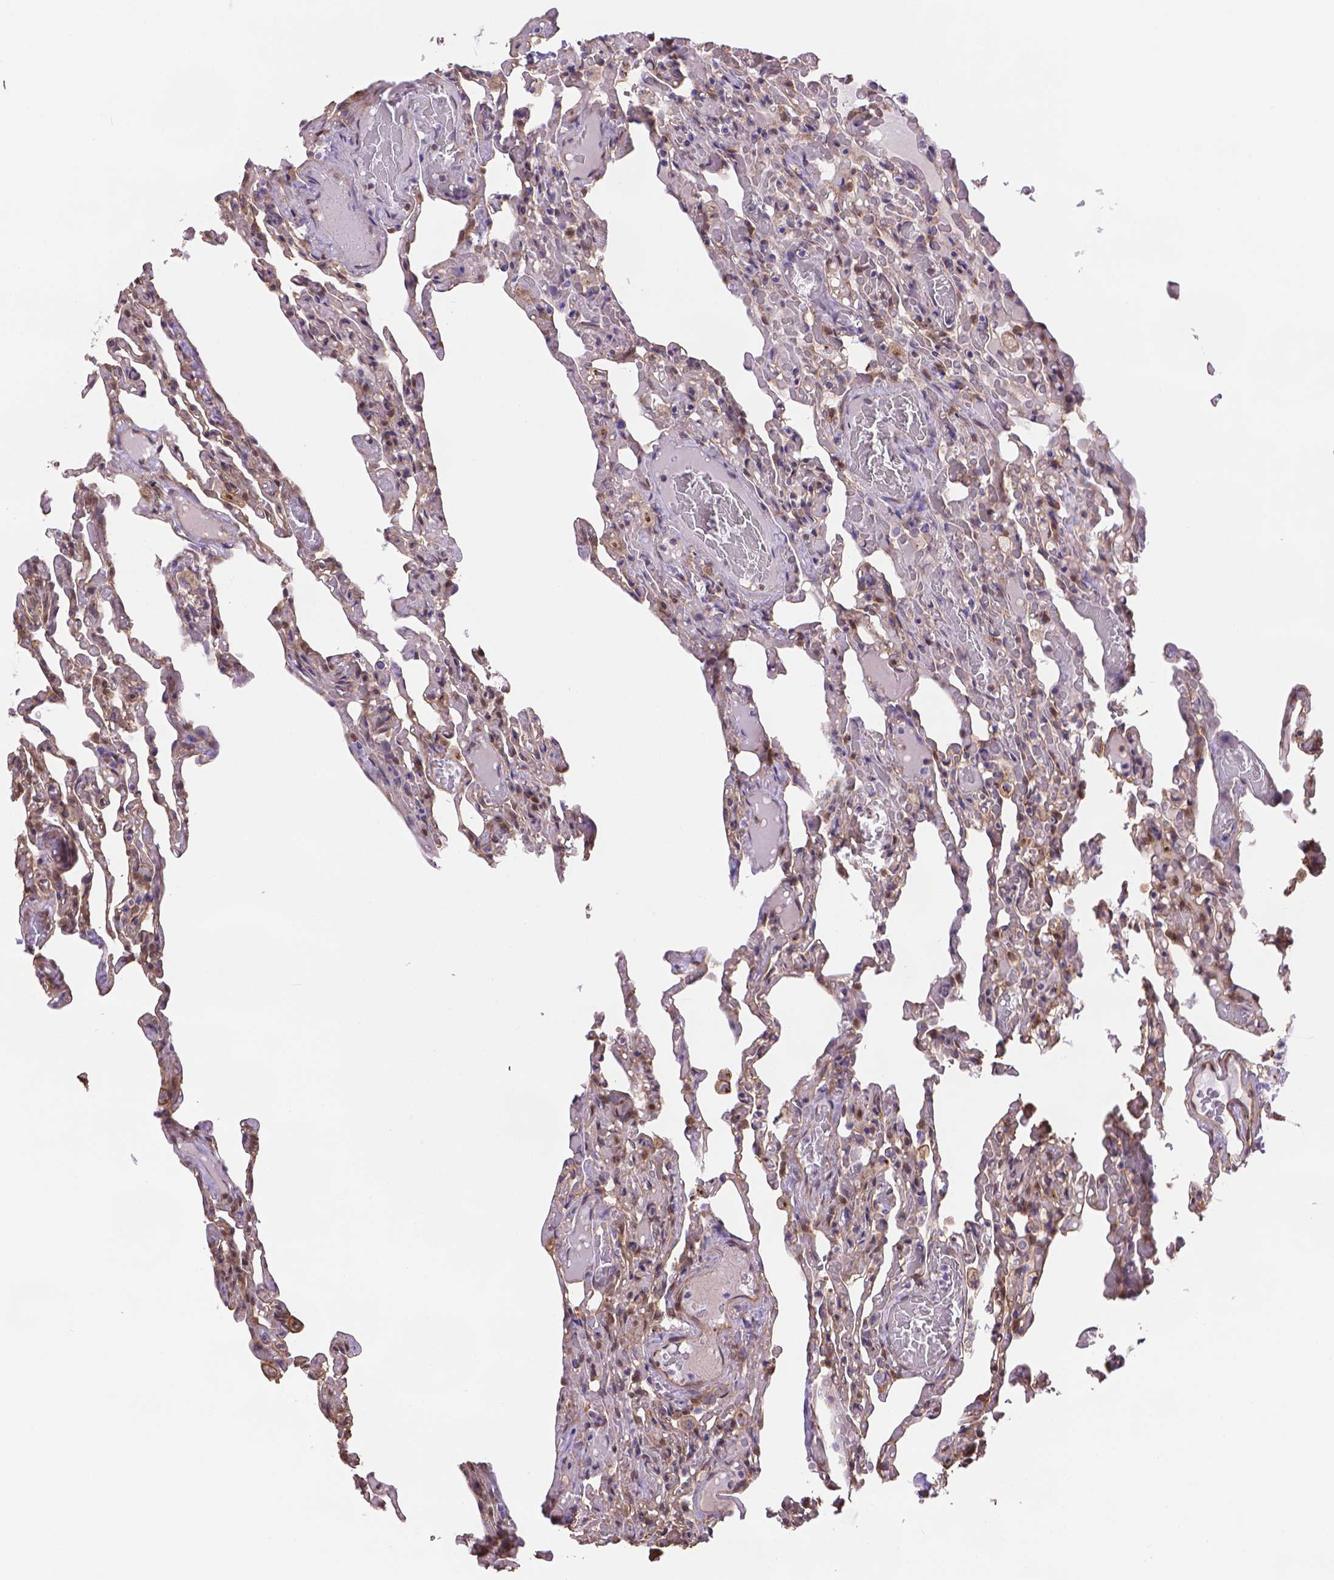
{"staining": {"intensity": "moderate", "quantity": ">75%", "location": "cytoplasmic/membranous"}, "tissue": "lung", "cell_type": "Alveolar cells", "image_type": "normal", "snomed": [{"axis": "morphology", "description": "Normal tissue, NOS"}, {"axis": "topography", "description": "Lung"}], "caption": "This image reveals unremarkable lung stained with immunohistochemistry to label a protein in brown. The cytoplasmic/membranous of alveolar cells show moderate positivity for the protein. Nuclei are counter-stained blue.", "gene": "YAP1", "patient": {"sex": "female", "age": 43}}